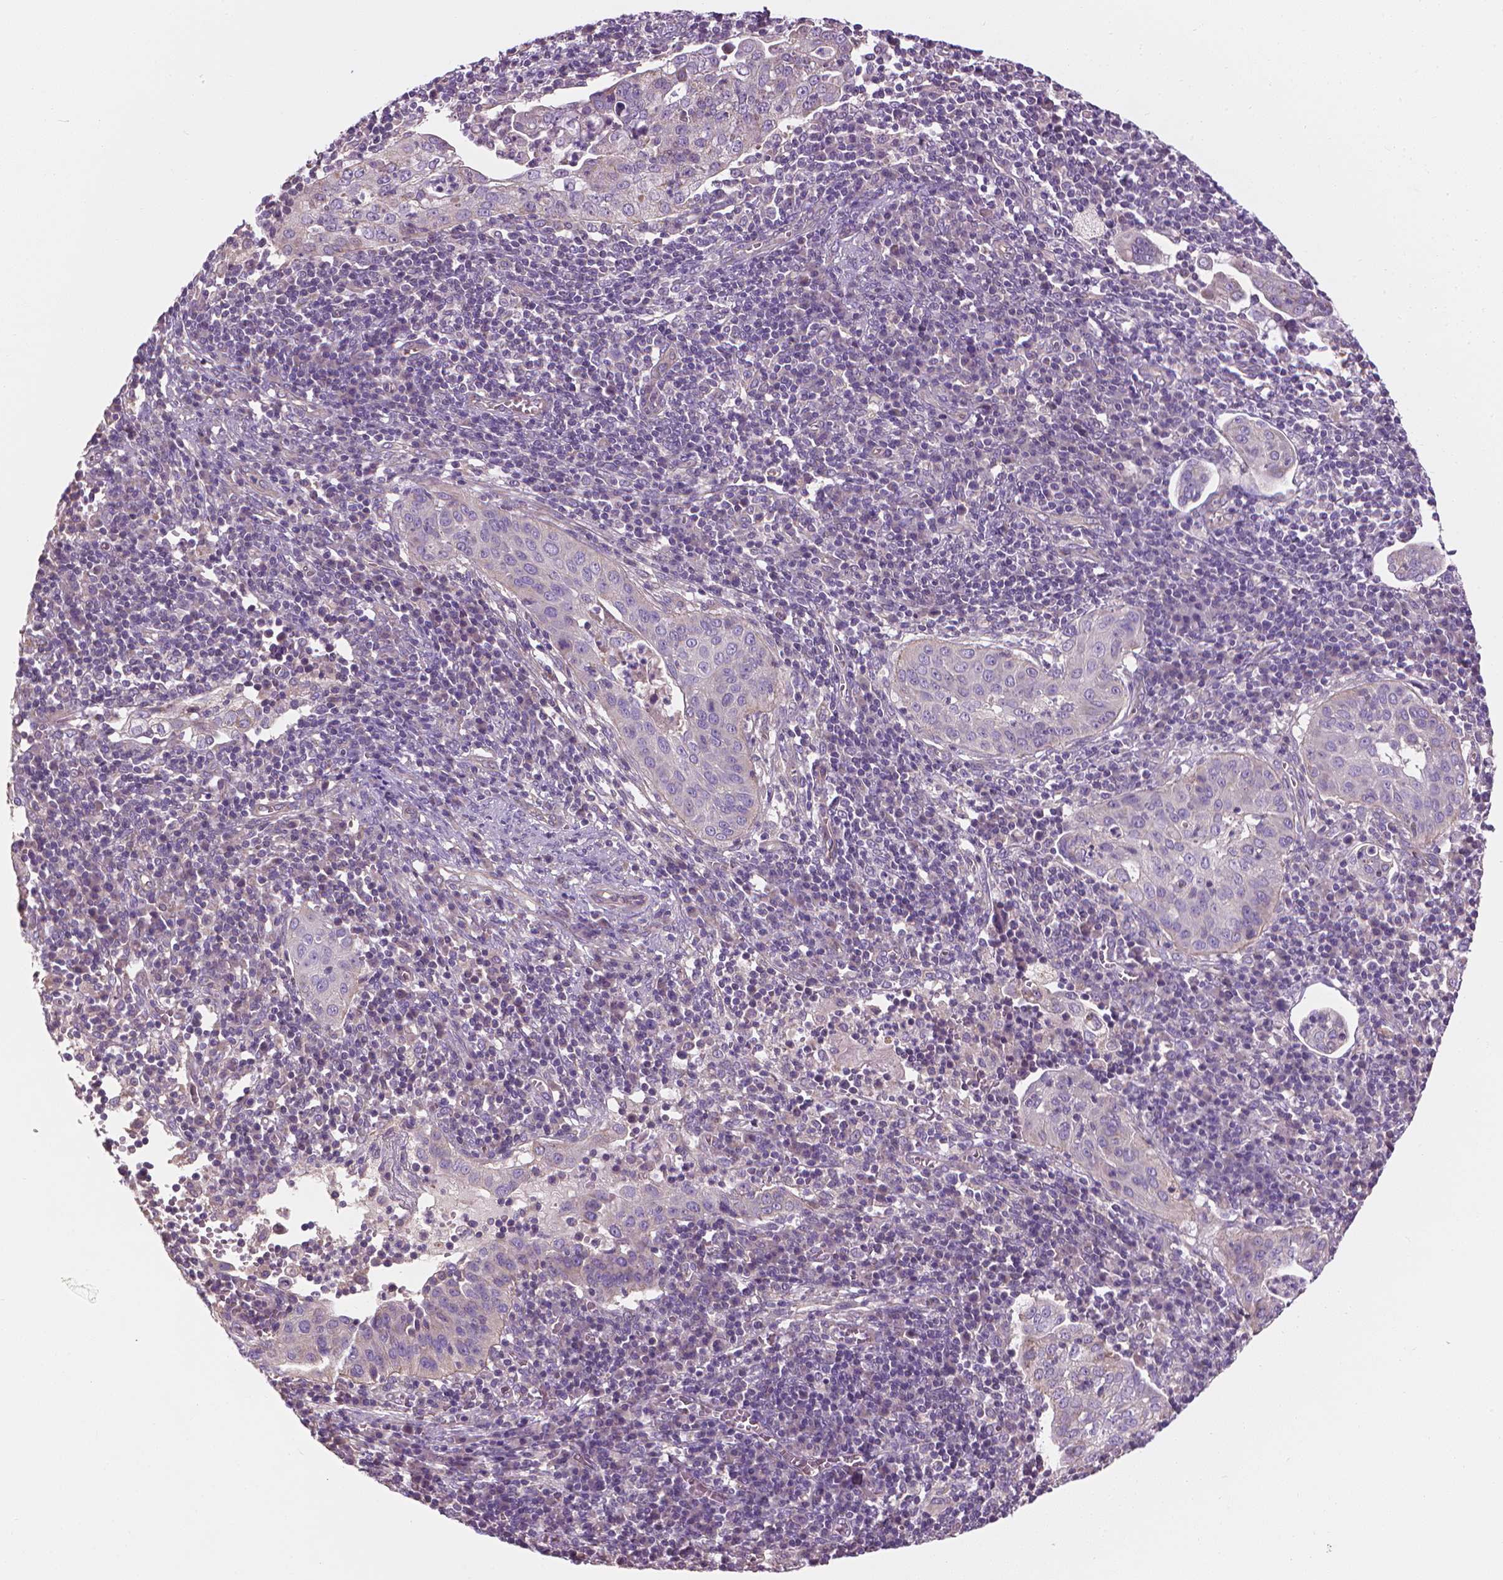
{"staining": {"intensity": "negative", "quantity": "none", "location": "none"}, "tissue": "cervical cancer", "cell_type": "Tumor cells", "image_type": "cancer", "snomed": [{"axis": "morphology", "description": "Squamous cell carcinoma, NOS"}, {"axis": "topography", "description": "Cervix"}], "caption": "High magnification brightfield microscopy of cervical cancer (squamous cell carcinoma) stained with DAB (brown) and counterstained with hematoxylin (blue): tumor cells show no significant expression.", "gene": "RIIAD1", "patient": {"sex": "female", "age": 39}}